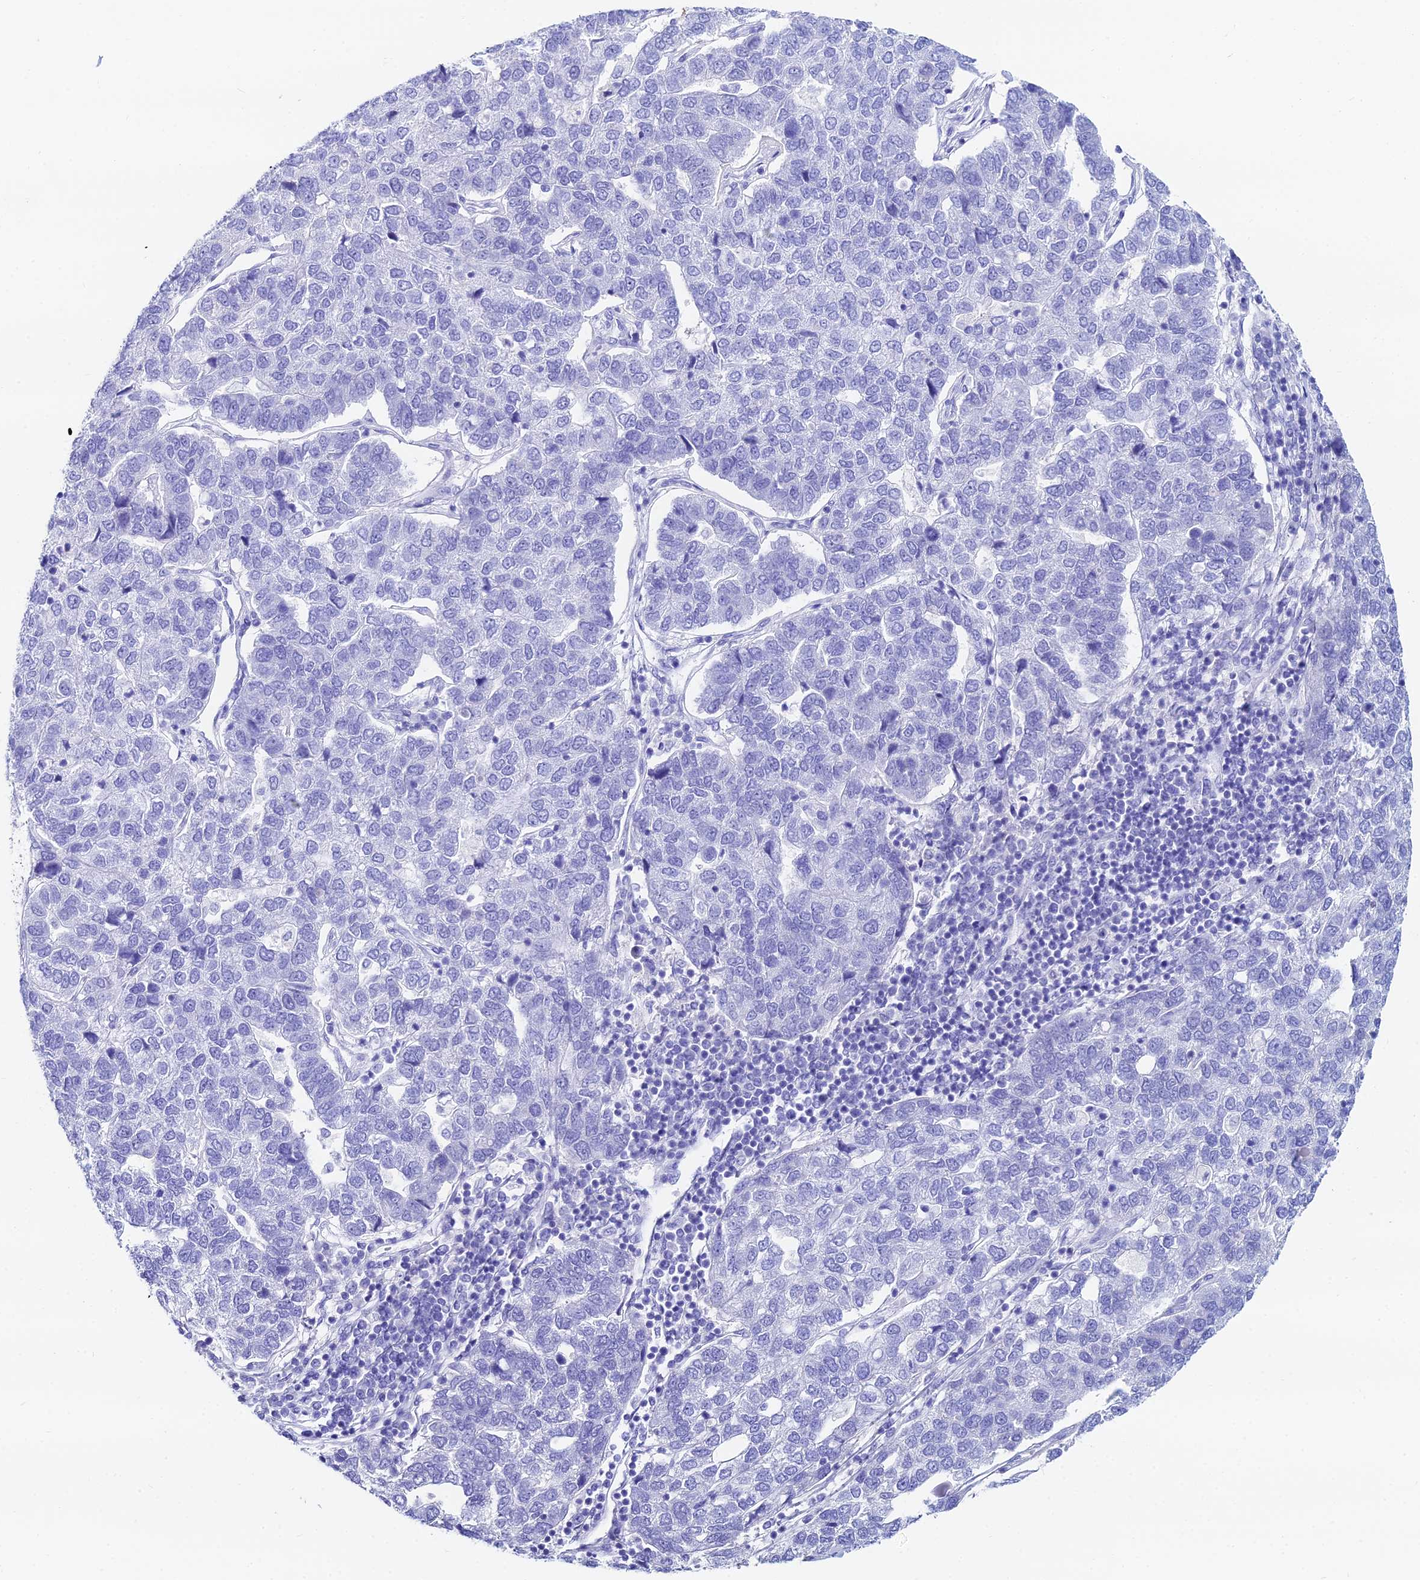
{"staining": {"intensity": "negative", "quantity": "none", "location": "none"}, "tissue": "pancreatic cancer", "cell_type": "Tumor cells", "image_type": "cancer", "snomed": [{"axis": "morphology", "description": "Adenocarcinoma, NOS"}, {"axis": "topography", "description": "Pancreas"}], "caption": "Pancreatic cancer stained for a protein using immunohistochemistry exhibits no expression tumor cells.", "gene": "HSPA1L", "patient": {"sex": "female", "age": 61}}